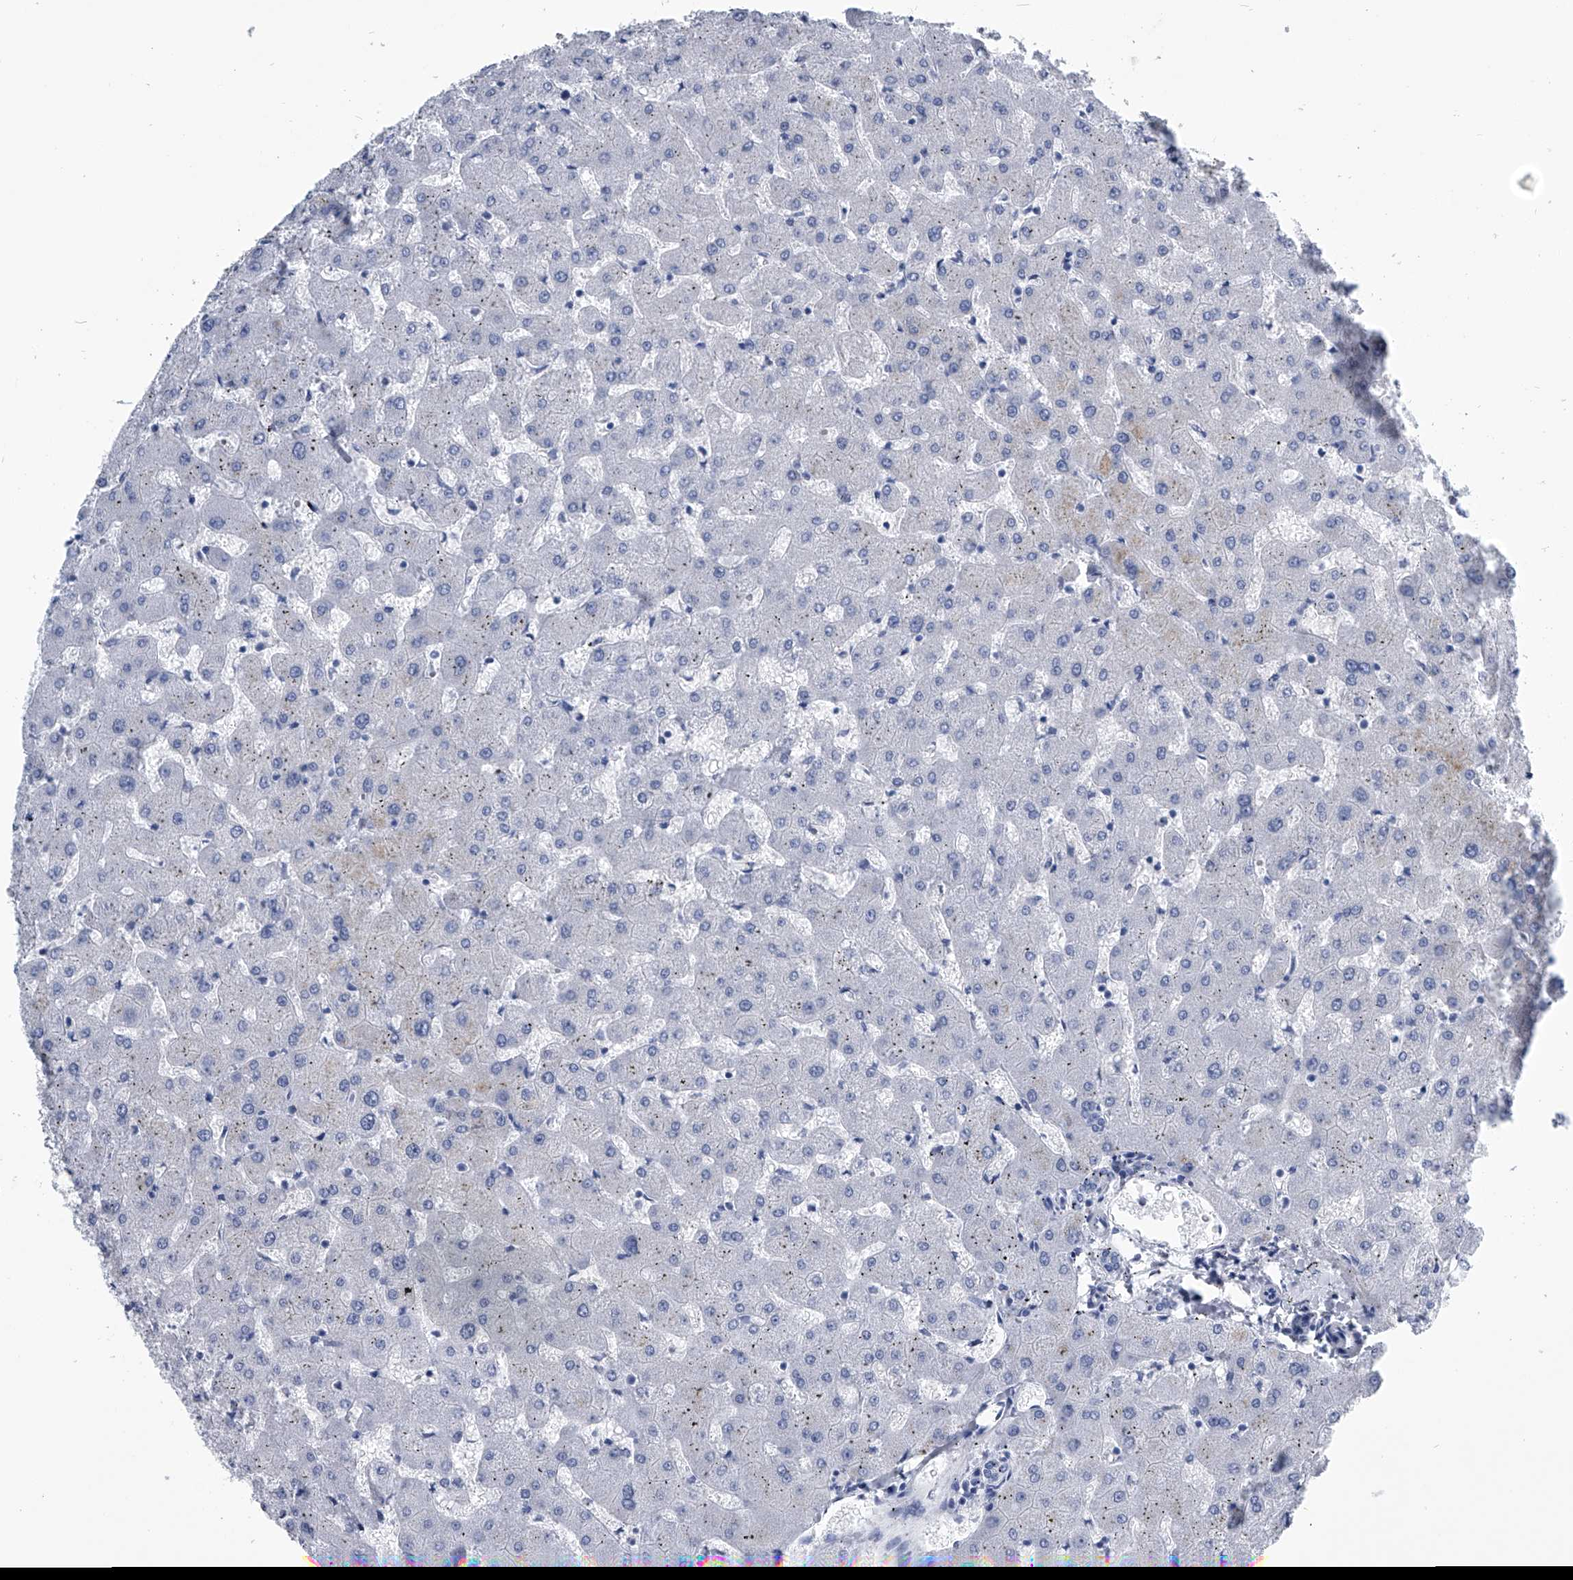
{"staining": {"intensity": "negative", "quantity": "none", "location": "none"}, "tissue": "liver", "cell_type": "Cholangiocytes", "image_type": "normal", "snomed": [{"axis": "morphology", "description": "Normal tissue, NOS"}, {"axis": "topography", "description": "Liver"}], "caption": "High magnification brightfield microscopy of benign liver stained with DAB (3,3'-diaminobenzidine) (brown) and counterstained with hematoxylin (blue): cholangiocytes show no significant expression.", "gene": "PDXK", "patient": {"sex": "female", "age": 63}}